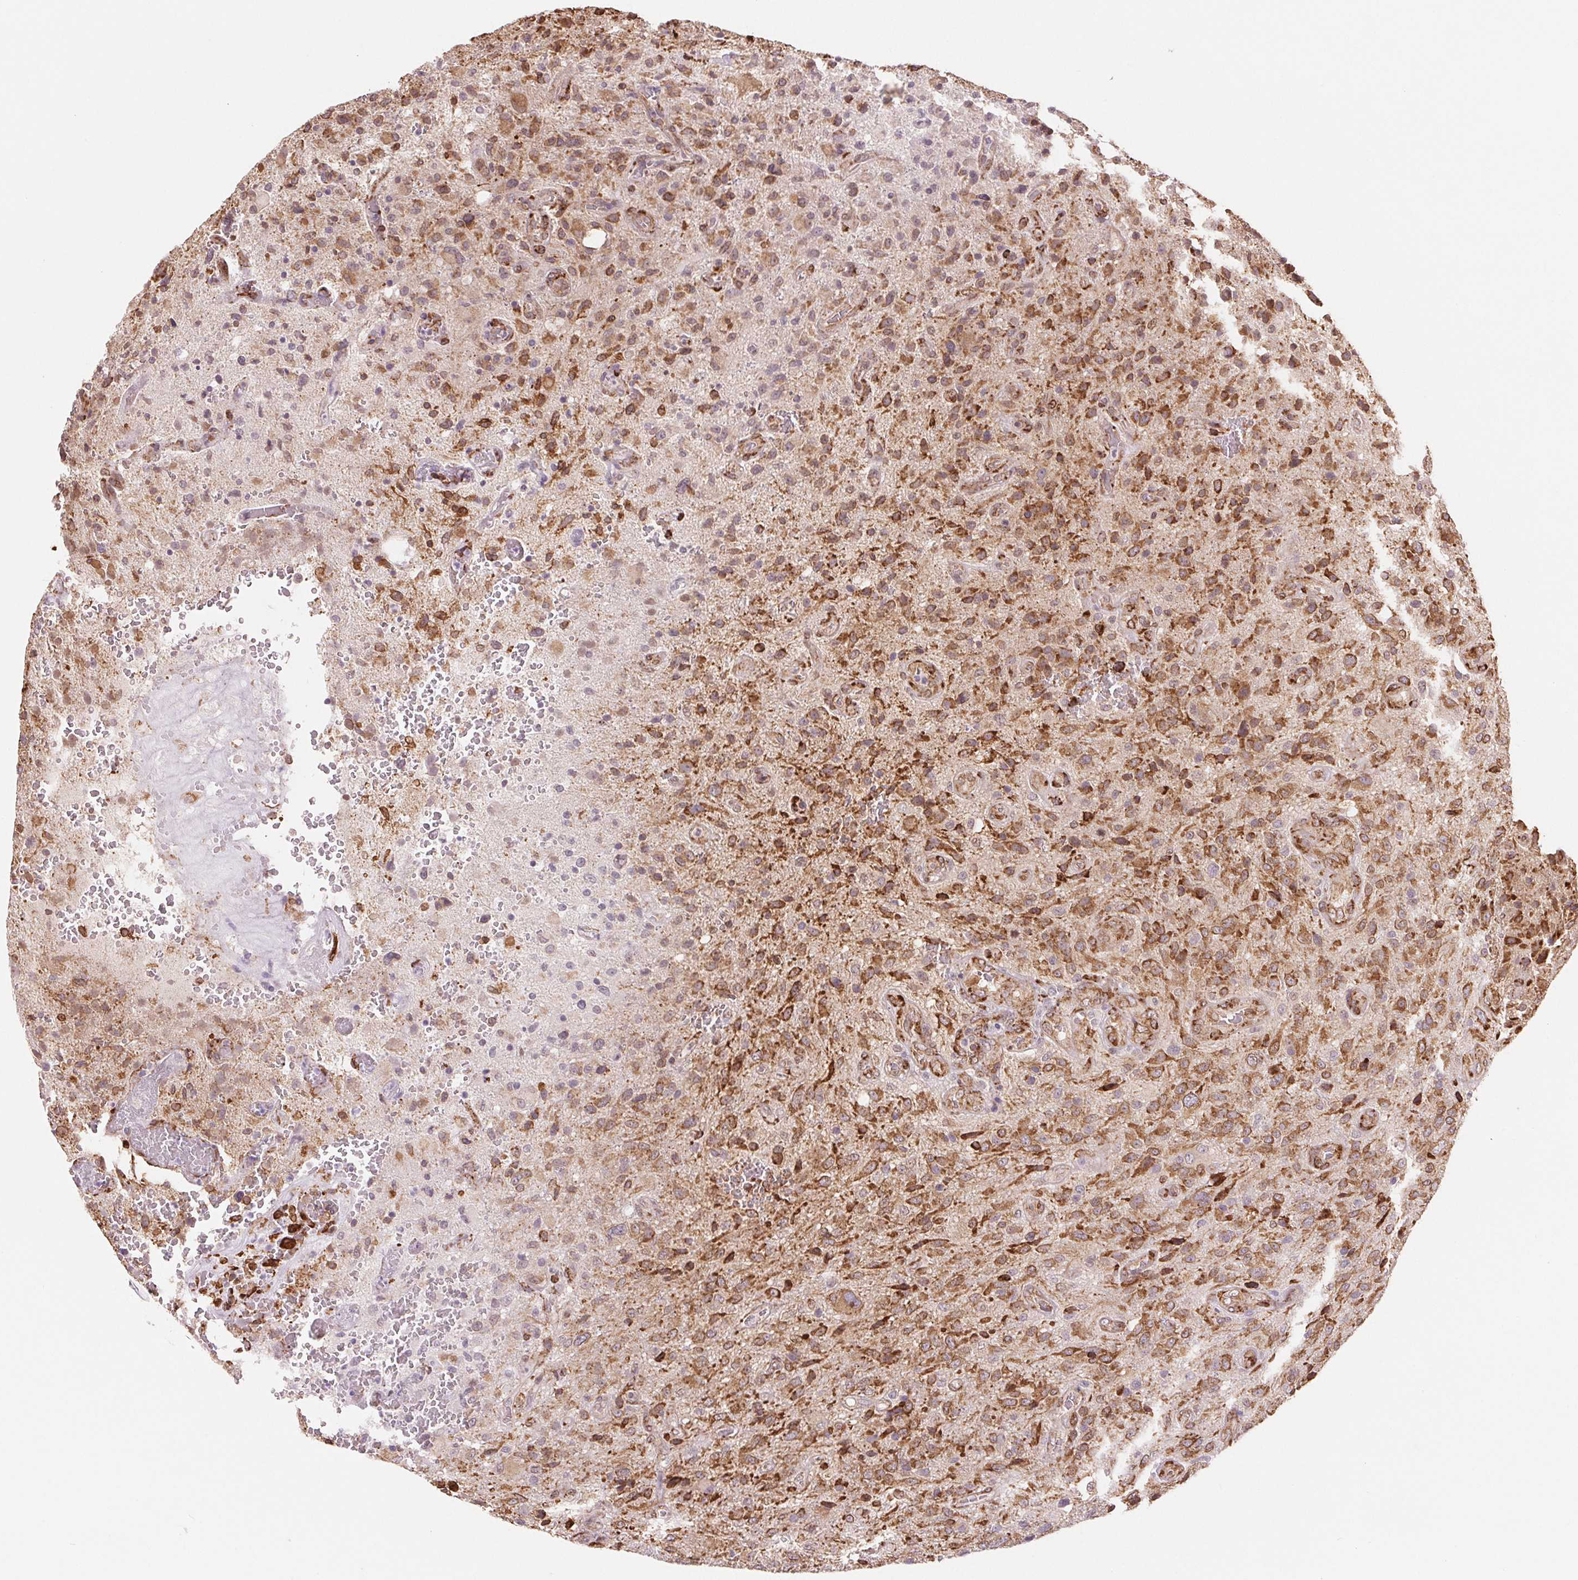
{"staining": {"intensity": "moderate", "quantity": "25%-75%", "location": "cytoplasmic/membranous"}, "tissue": "glioma", "cell_type": "Tumor cells", "image_type": "cancer", "snomed": [{"axis": "morphology", "description": "Glioma, malignant, Low grade"}, {"axis": "topography", "description": "Brain"}], "caption": "A high-resolution histopathology image shows immunohistochemistry staining of glioma, which demonstrates moderate cytoplasmic/membranous positivity in about 25%-75% of tumor cells.", "gene": "FKBP10", "patient": {"sex": "male", "age": 66}}